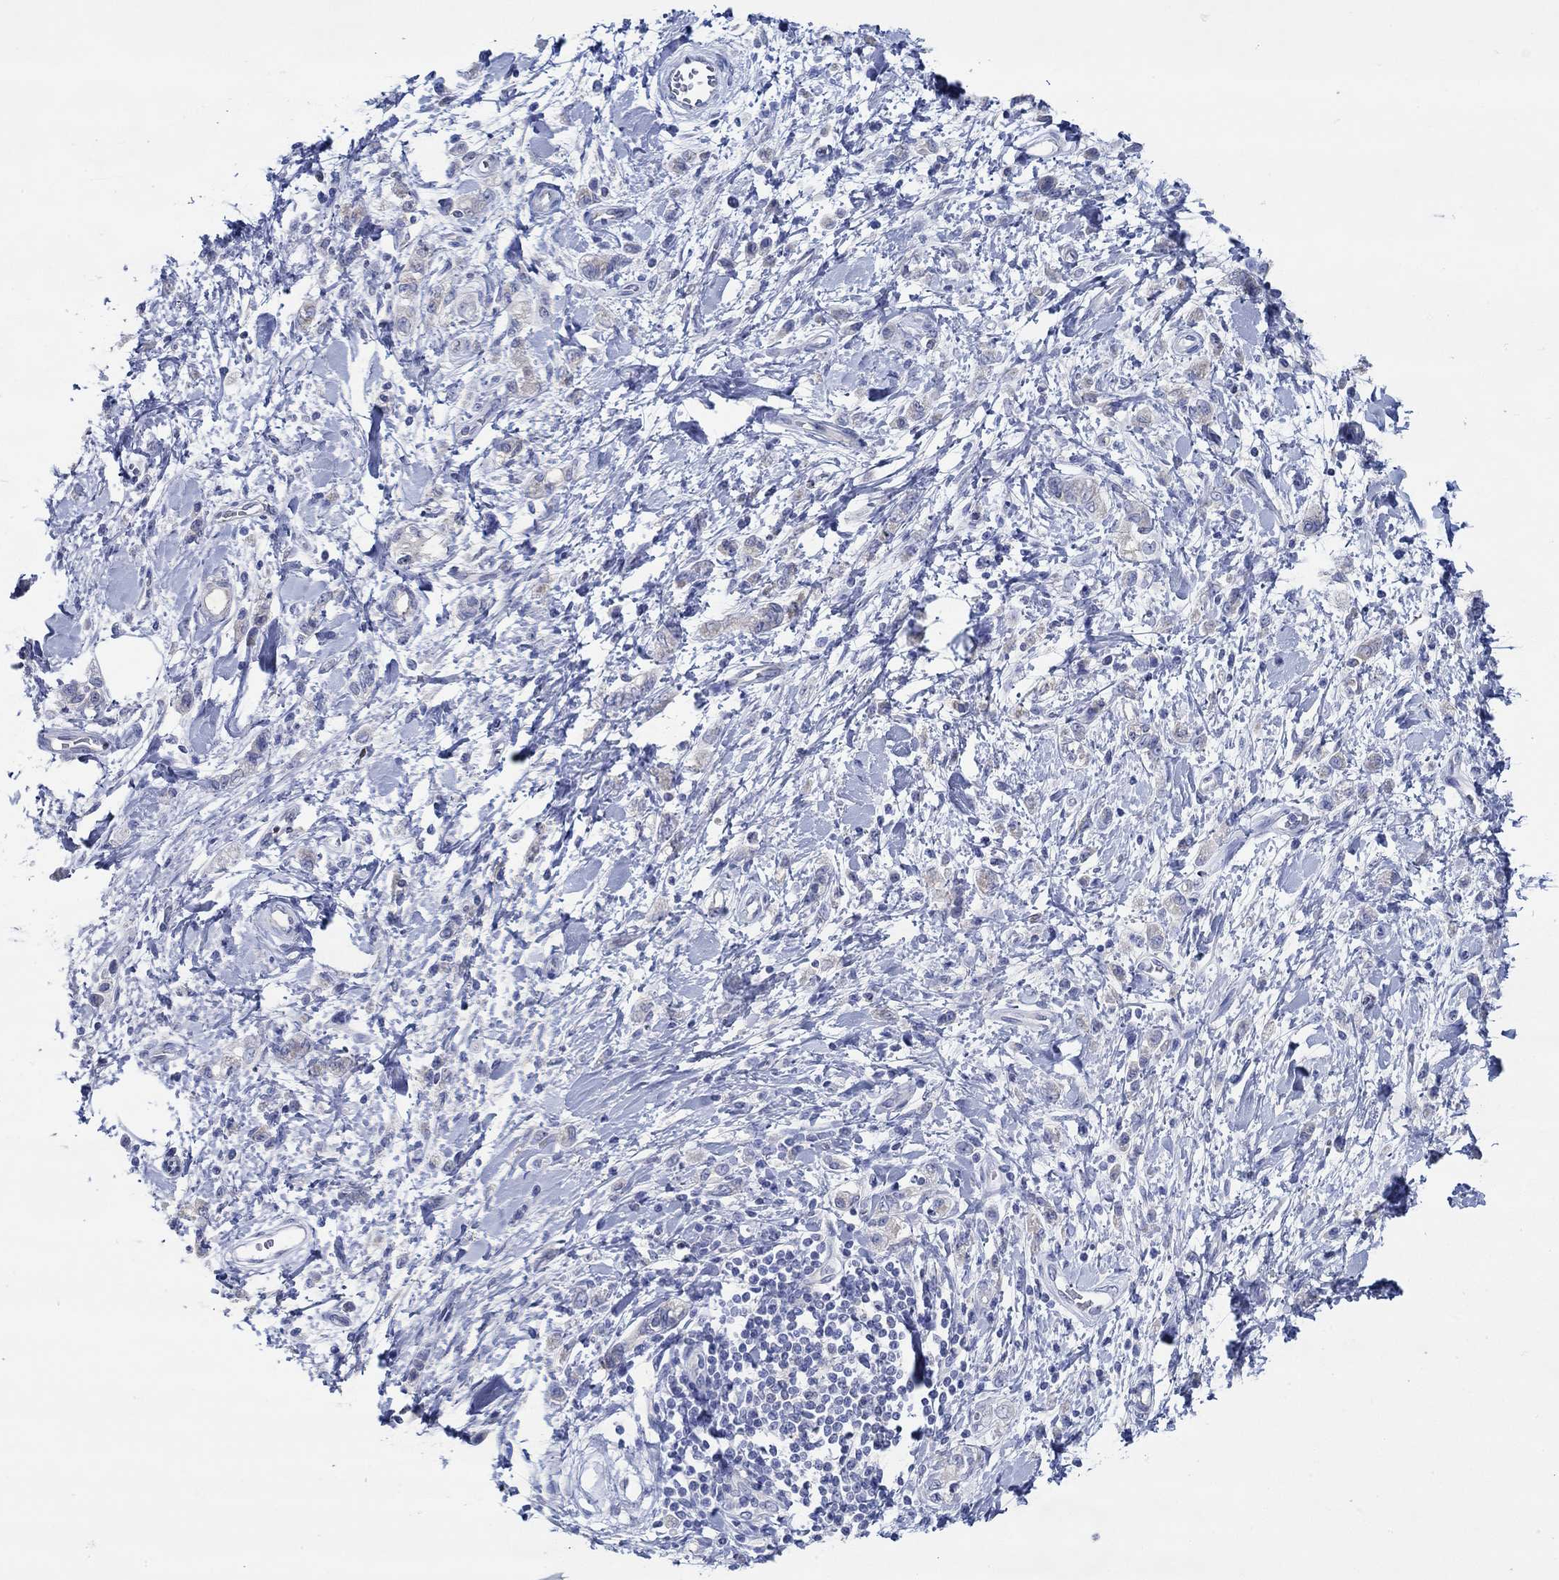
{"staining": {"intensity": "negative", "quantity": "none", "location": "none"}, "tissue": "stomach cancer", "cell_type": "Tumor cells", "image_type": "cancer", "snomed": [{"axis": "morphology", "description": "Adenocarcinoma, NOS"}, {"axis": "topography", "description": "Stomach"}], "caption": "This is an immunohistochemistry (IHC) micrograph of stomach cancer (adenocarcinoma). There is no expression in tumor cells.", "gene": "SLC27A3", "patient": {"sex": "male", "age": 77}}